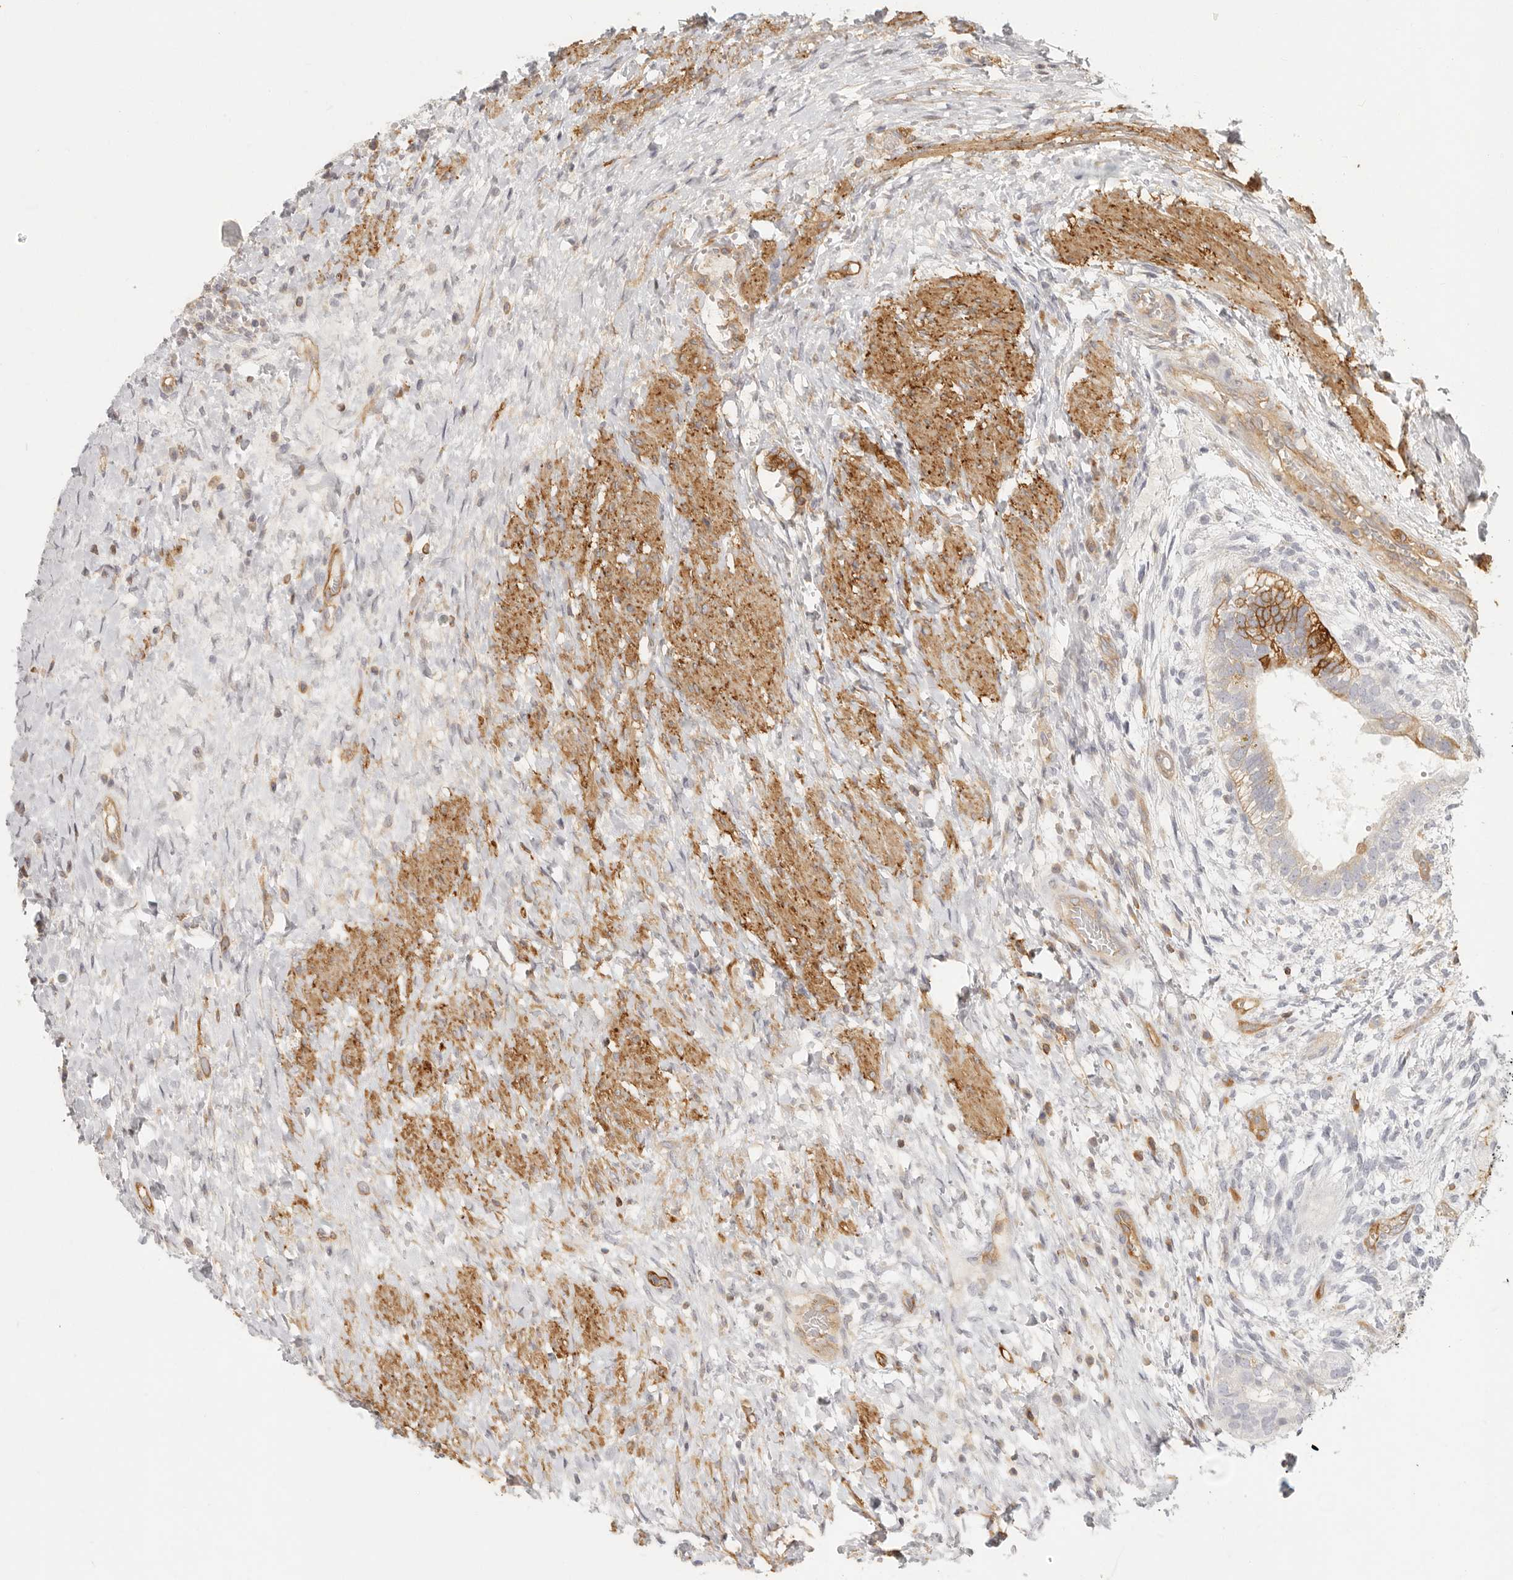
{"staining": {"intensity": "moderate", "quantity": "<25%", "location": "cytoplasmic/membranous"}, "tissue": "testis cancer", "cell_type": "Tumor cells", "image_type": "cancer", "snomed": [{"axis": "morphology", "description": "Carcinoma, Embryonal, NOS"}, {"axis": "topography", "description": "Testis"}], "caption": "Moderate cytoplasmic/membranous staining for a protein is seen in approximately <25% of tumor cells of testis cancer (embryonal carcinoma) using IHC.", "gene": "NIBAN1", "patient": {"sex": "male", "age": 26}}